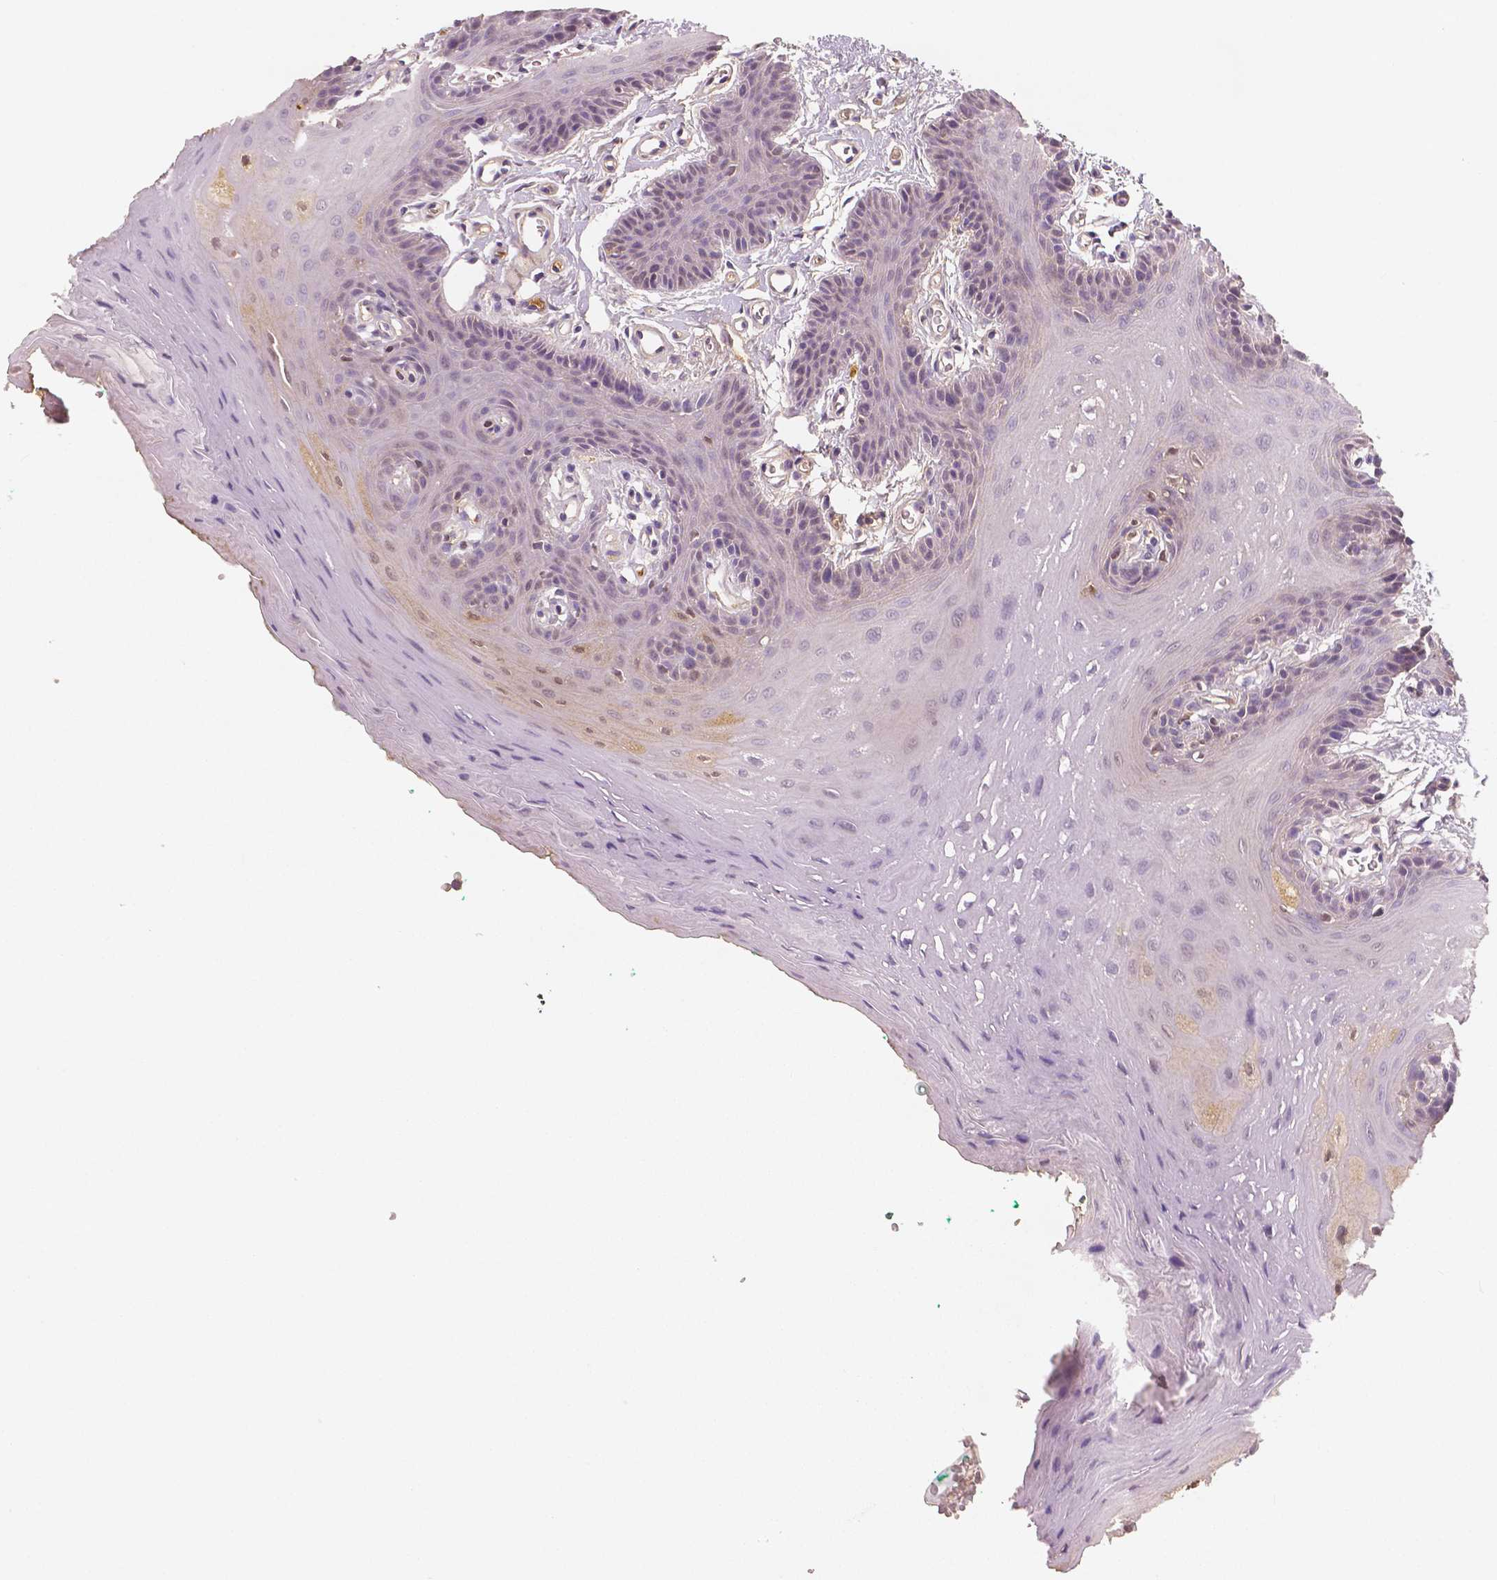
{"staining": {"intensity": "strong", "quantity": "<25%", "location": "cytoplasmic/membranous,nuclear"}, "tissue": "oral mucosa", "cell_type": "Squamous epithelial cells", "image_type": "normal", "snomed": [{"axis": "morphology", "description": "Normal tissue, NOS"}, {"axis": "morphology", "description": "Squamous cell carcinoma, NOS"}, {"axis": "topography", "description": "Oral tissue"}, {"axis": "topography", "description": "Head-Neck"}], "caption": "This is an image of immunohistochemistry (IHC) staining of benign oral mucosa, which shows strong expression in the cytoplasmic/membranous,nuclear of squamous epithelial cells.", "gene": "APOA4", "patient": {"sex": "female", "age": 50}}